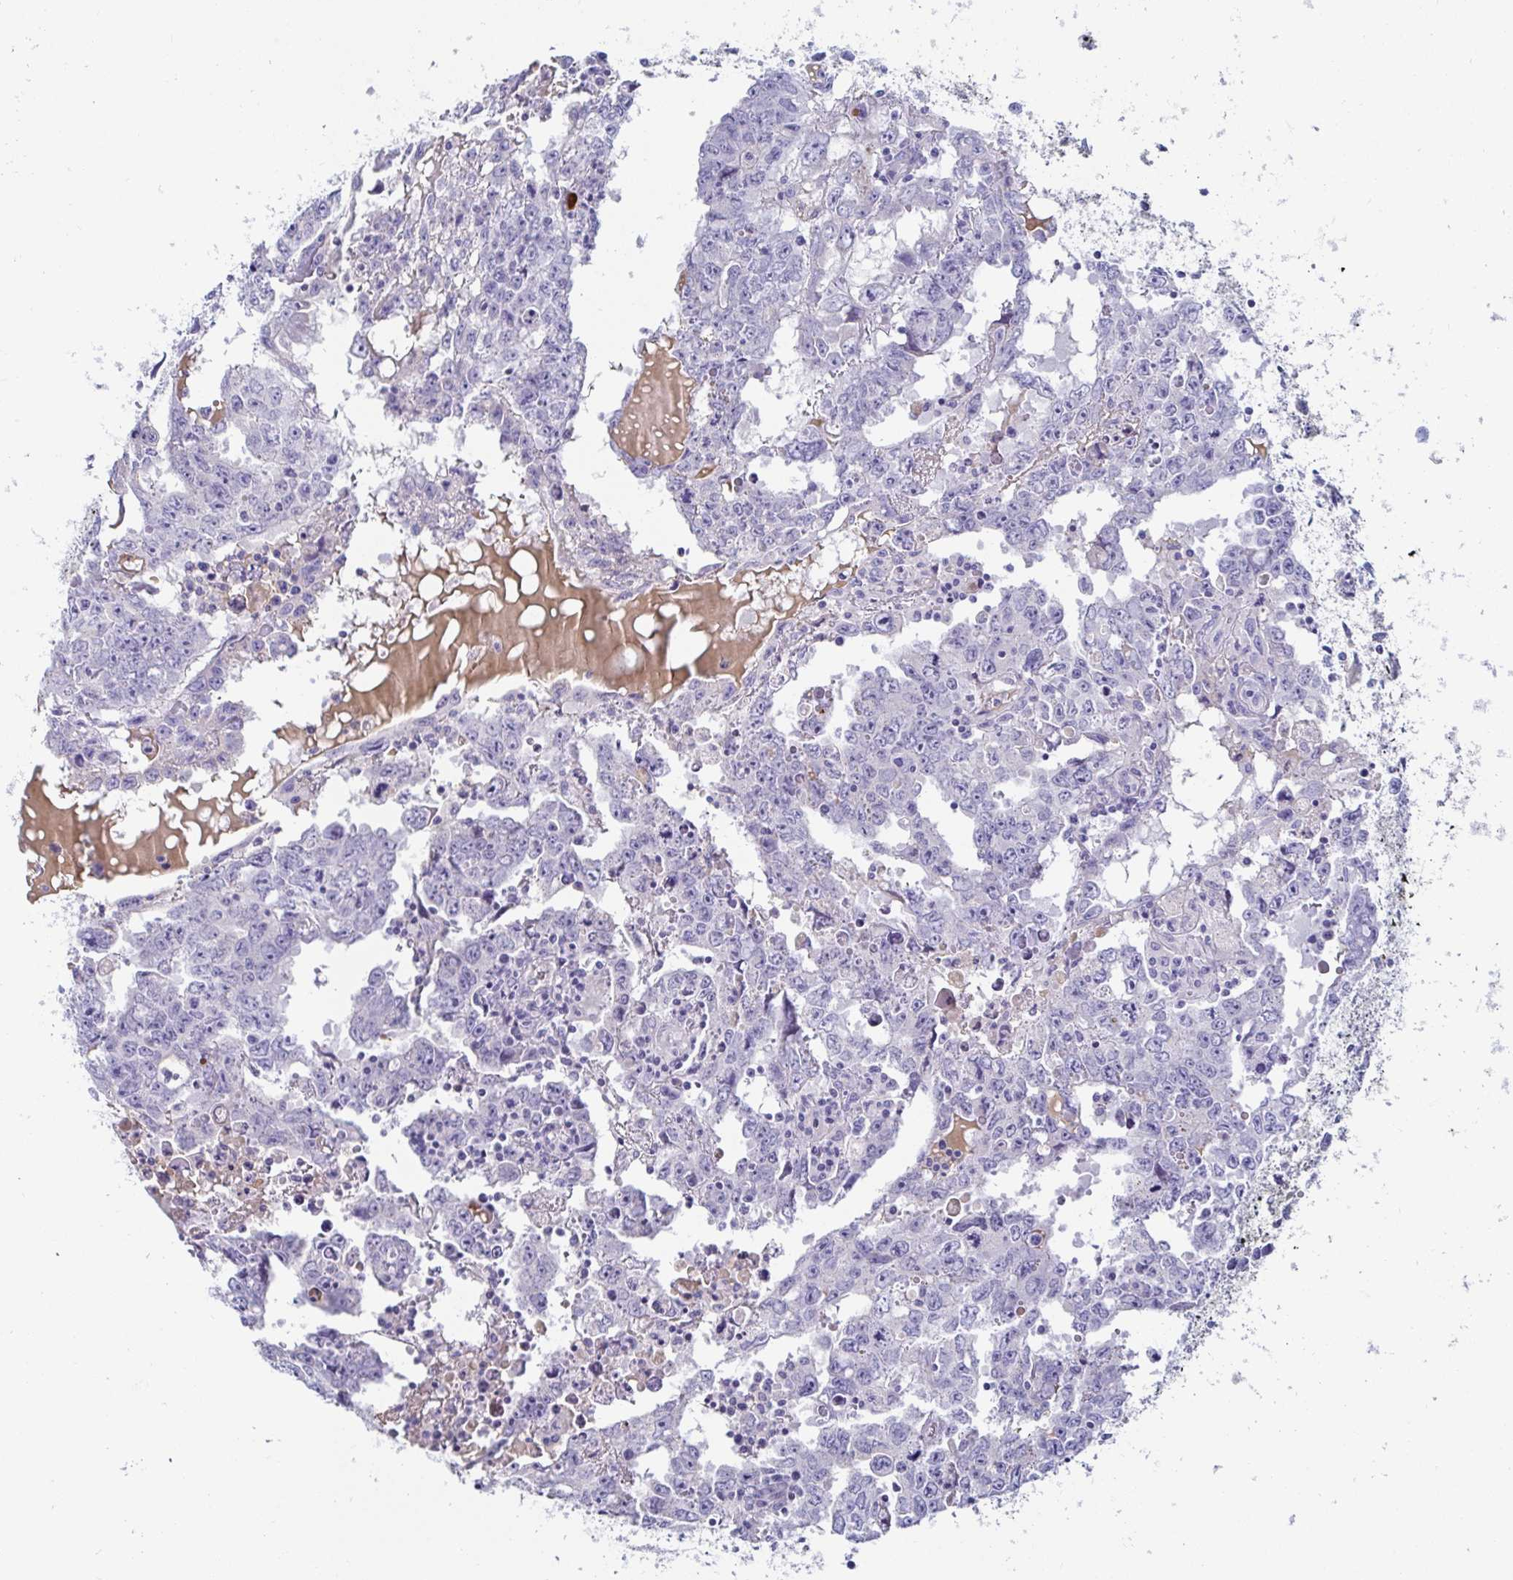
{"staining": {"intensity": "negative", "quantity": "none", "location": "none"}, "tissue": "testis cancer", "cell_type": "Tumor cells", "image_type": "cancer", "snomed": [{"axis": "morphology", "description": "Carcinoma, Embryonal, NOS"}, {"axis": "topography", "description": "Testis"}], "caption": "Immunohistochemistry micrograph of neoplastic tissue: human embryonal carcinoma (testis) stained with DAB demonstrates no significant protein expression in tumor cells.", "gene": "C4orf17", "patient": {"sex": "male", "age": 22}}